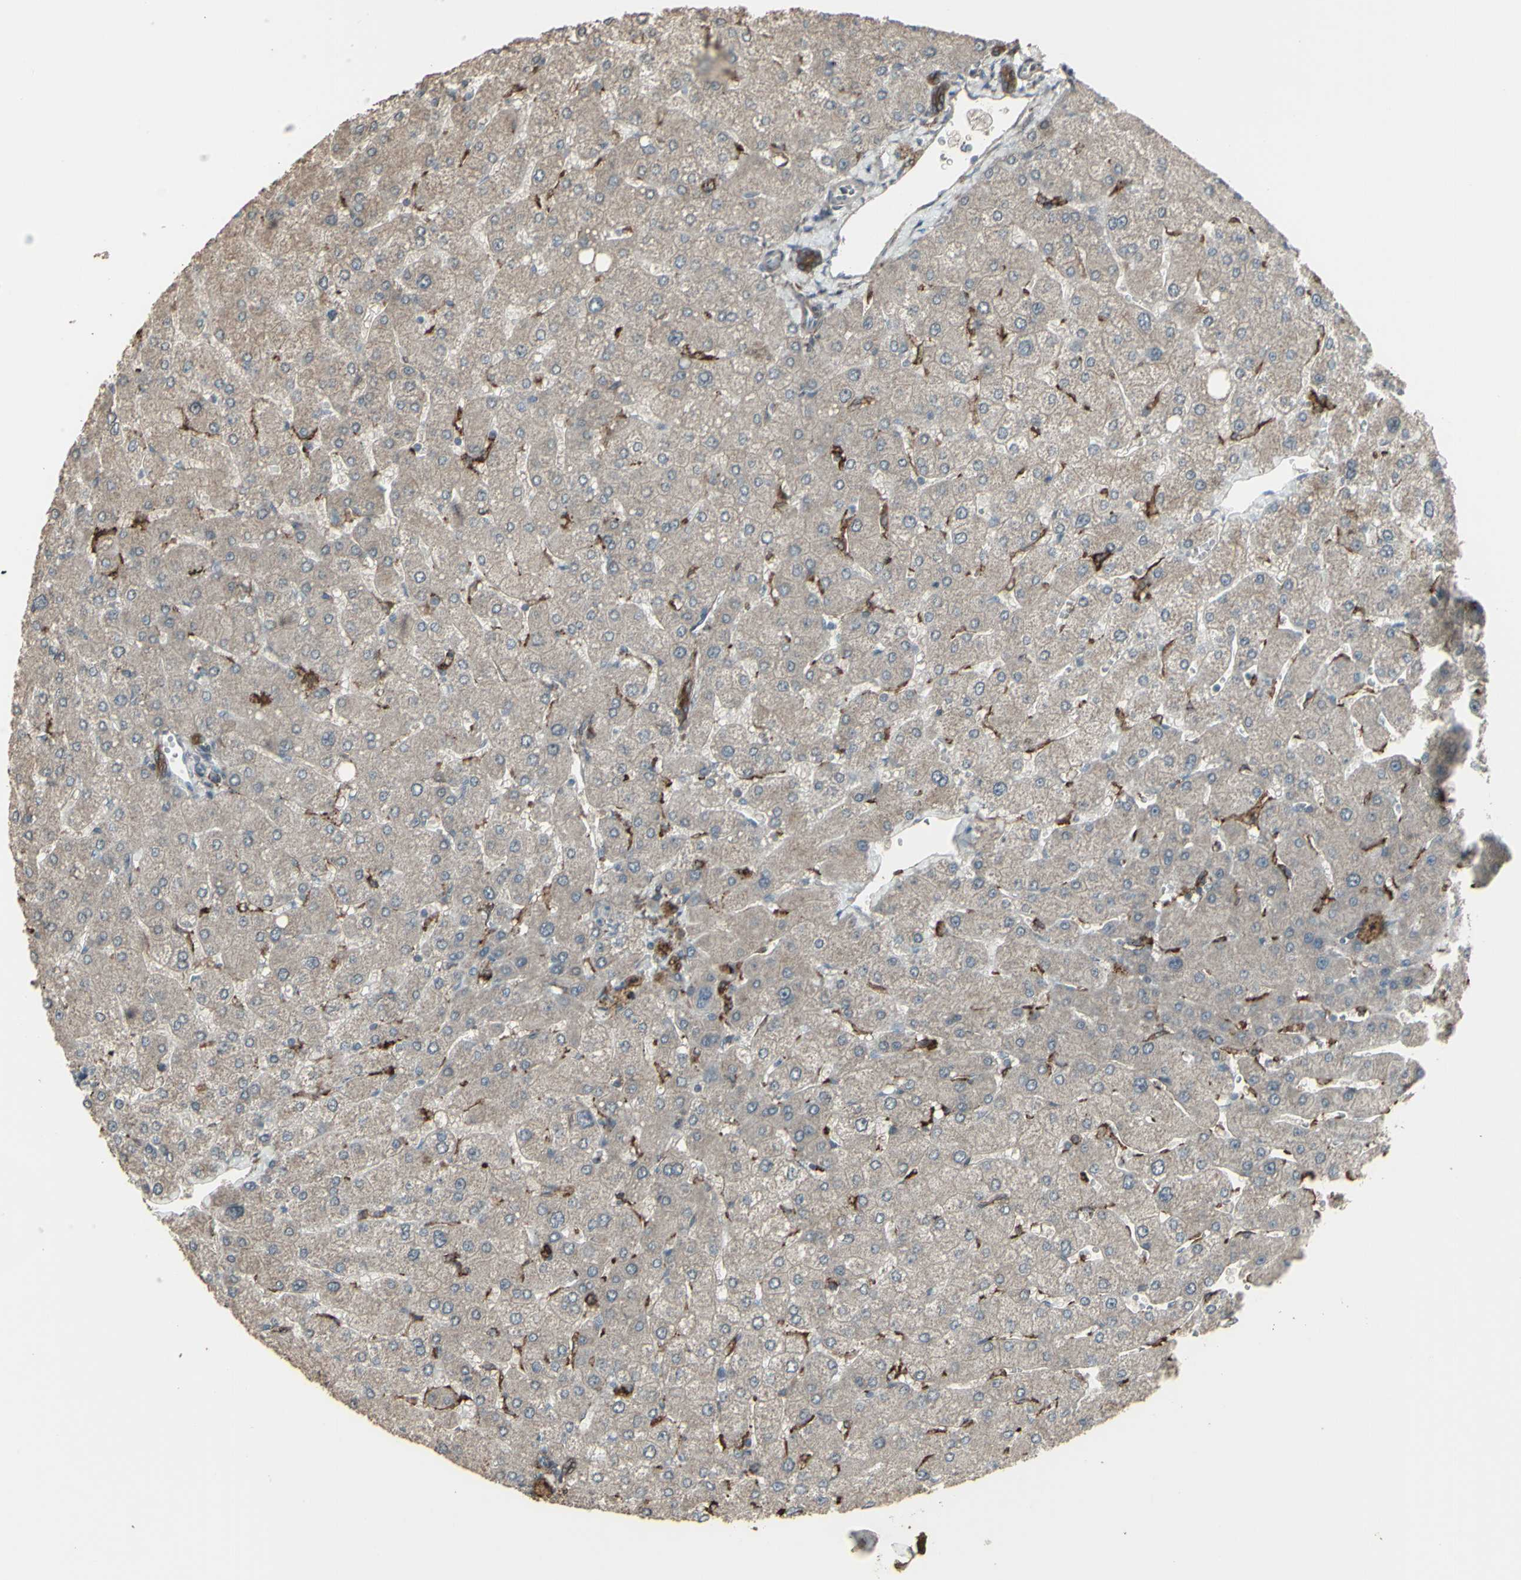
{"staining": {"intensity": "strong", "quantity": ">75%", "location": "cytoplasmic/membranous"}, "tissue": "liver", "cell_type": "Cholangiocytes", "image_type": "normal", "snomed": [{"axis": "morphology", "description": "Normal tissue, NOS"}, {"axis": "topography", "description": "Liver"}], "caption": "A high-resolution micrograph shows immunohistochemistry (IHC) staining of normal liver, which displays strong cytoplasmic/membranous expression in about >75% of cholangiocytes. The staining was performed using DAB (3,3'-diaminobenzidine), with brown indicating positive protein expression. Nuclei are stained blue with hematoxylin.", "gene": "SMO", "patient": {"sex": "male", "age": 55}}